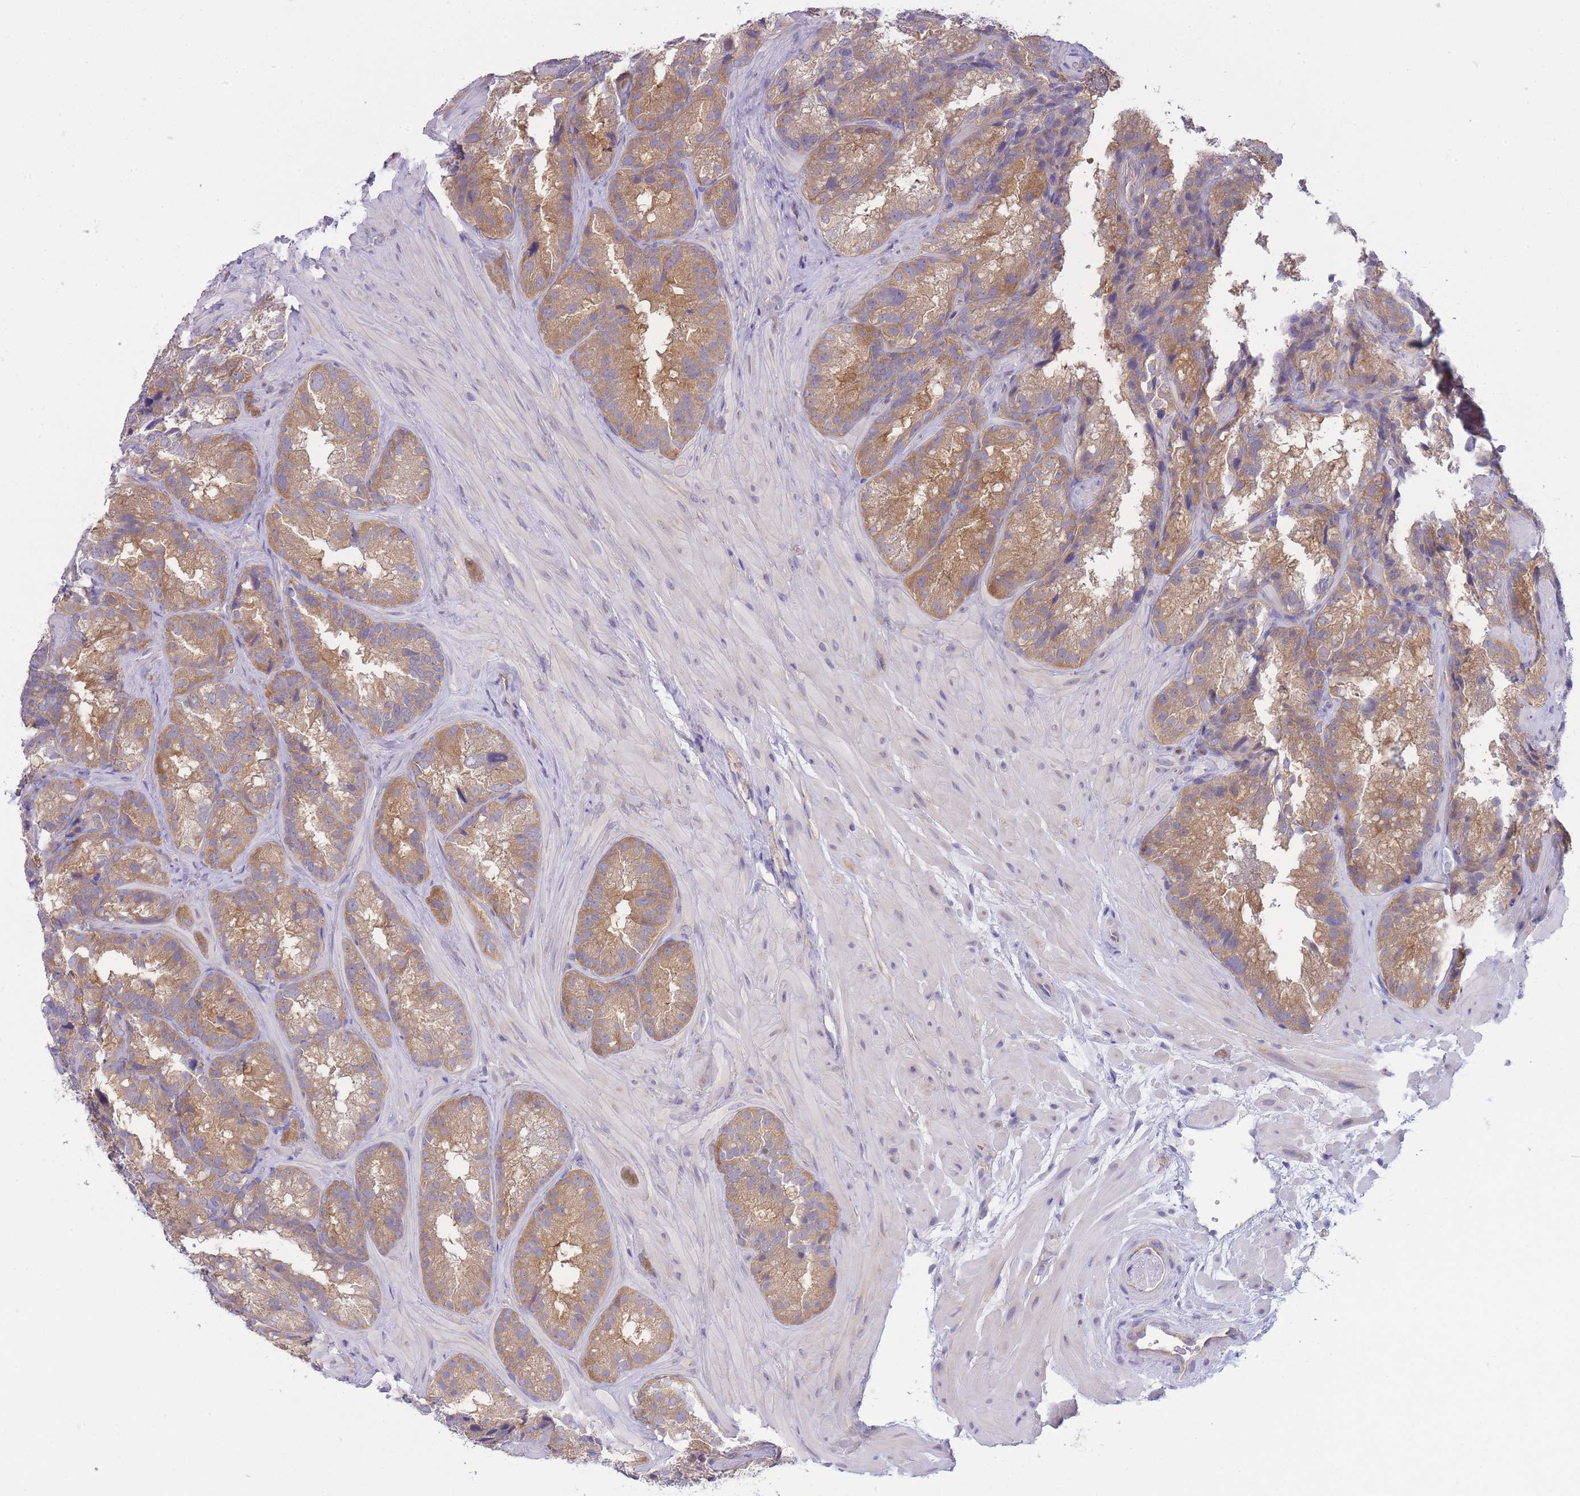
{"staining": {"intensity": "moderate", "quantity": ">75%", "location": "cytoplasmic/membranous"}, "tissue": "seminal vesicle", "cell_type": "Glandular cells", "image_type": "normal", "snomed": [{"axis": "morphology", "description": "Normal tissue, NOS"}, {"axis": "topography", "description": "Seminal veicle"}], "caption": "Protein expression analysis of unremarkable human seminal vesicle reveals moderate cytoplasmic/membranous expression in approximately >75% of glandular cells.", "gene": "PFDN6", "patient": {"sex": "male", "age": 58}}